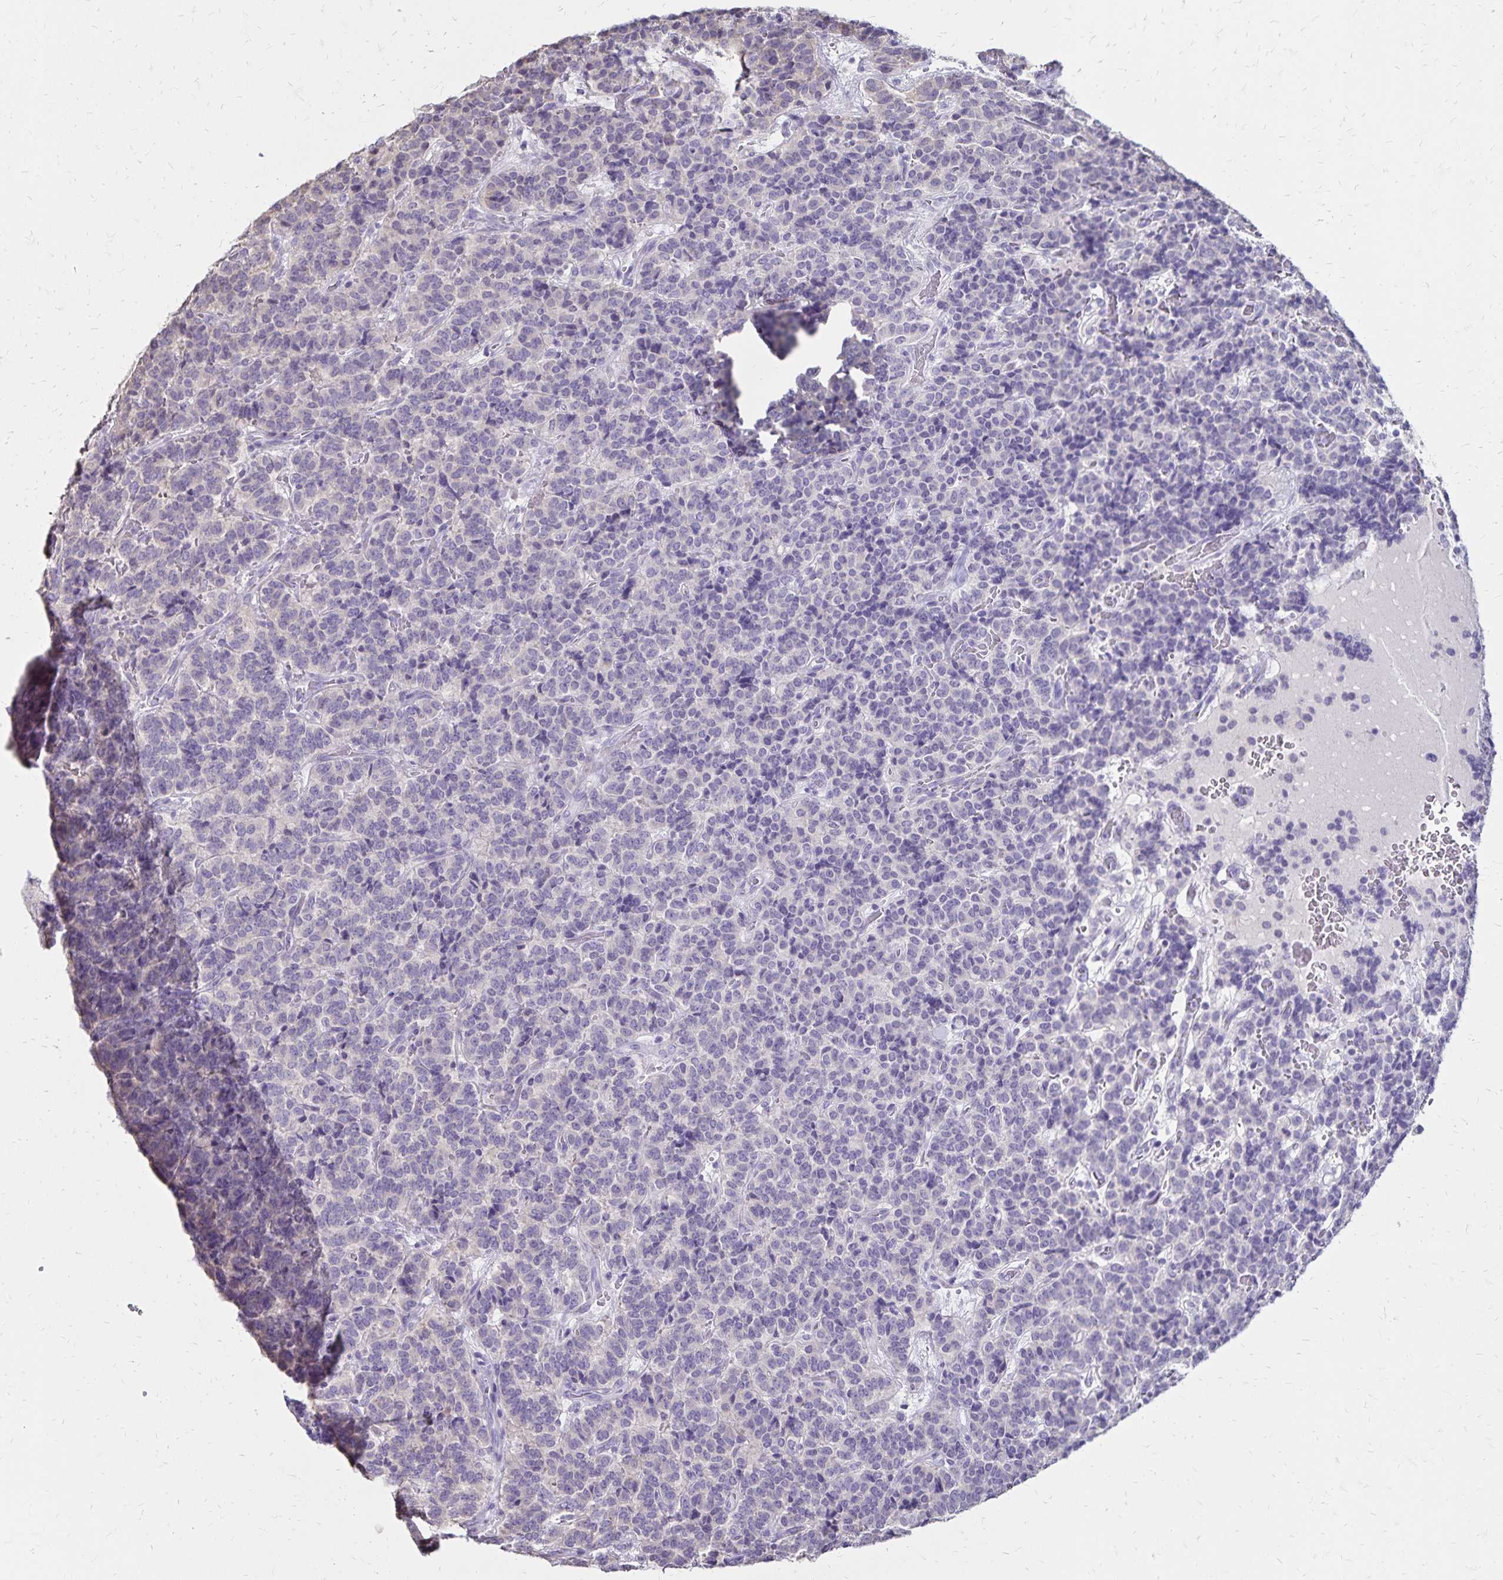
{"staining": {"intensity": "negative", "quantity": "none", "location": "none"}, "tissue": "carcinoid", "cell_type": "Tumor cells", "image_type": "cancer", "snomed": [{"axis": "morphology", "description": "Carcinoid, malignant, NOS"}, {"axis": "topography", "description": "Pancreas"}], "caption": "Tumor cells show no significant protein staining in carcinoid.", "gene": "SH3GL3", "patient": {"sex": "male", "age": 36}}